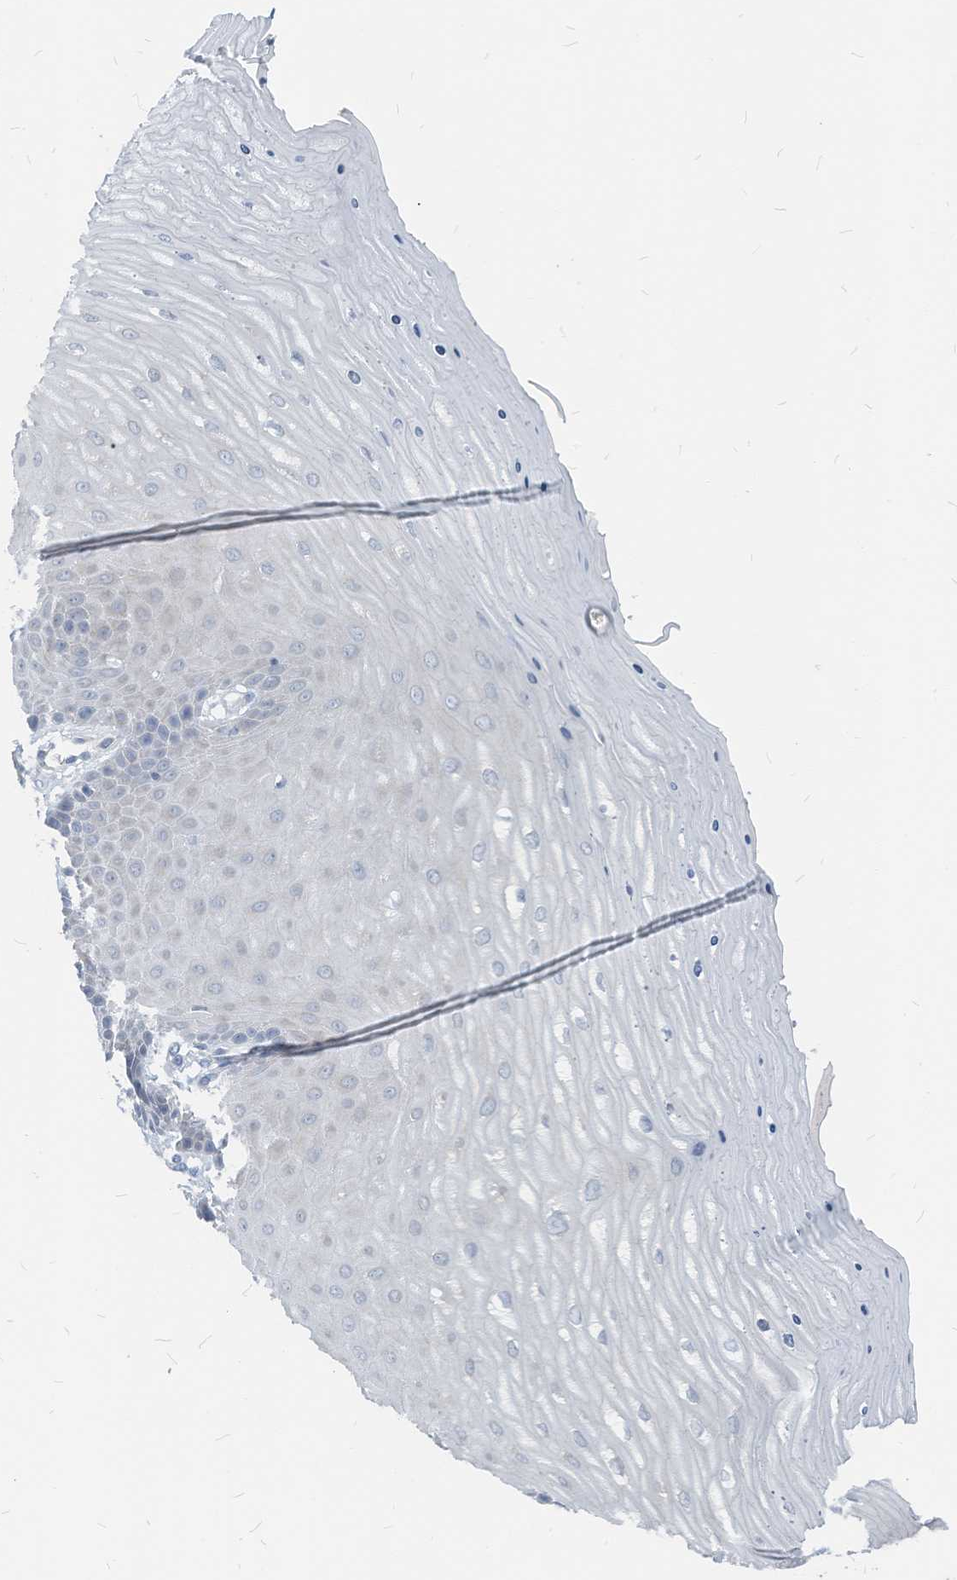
{"staining": {"intensity": "negative", "quantity": "none", "location": "none"}, "tissue": "cervix", "cell_type": "Glandular cells", "image_type": "normal", "snomed": [{"axis": "morphology", "description": "Normal tissue, NOS"}, {"axis": "topography", "description": "Cervix"}], "caption": "IHC photomicrograph of normal cervix: cervix stained with DAB (3,3'-diaminobenzidine) exhibits no significant protein positivity in glandular cells.", "gene": "CHMP2B", "patient": {"sex": "female", "age": 55}}